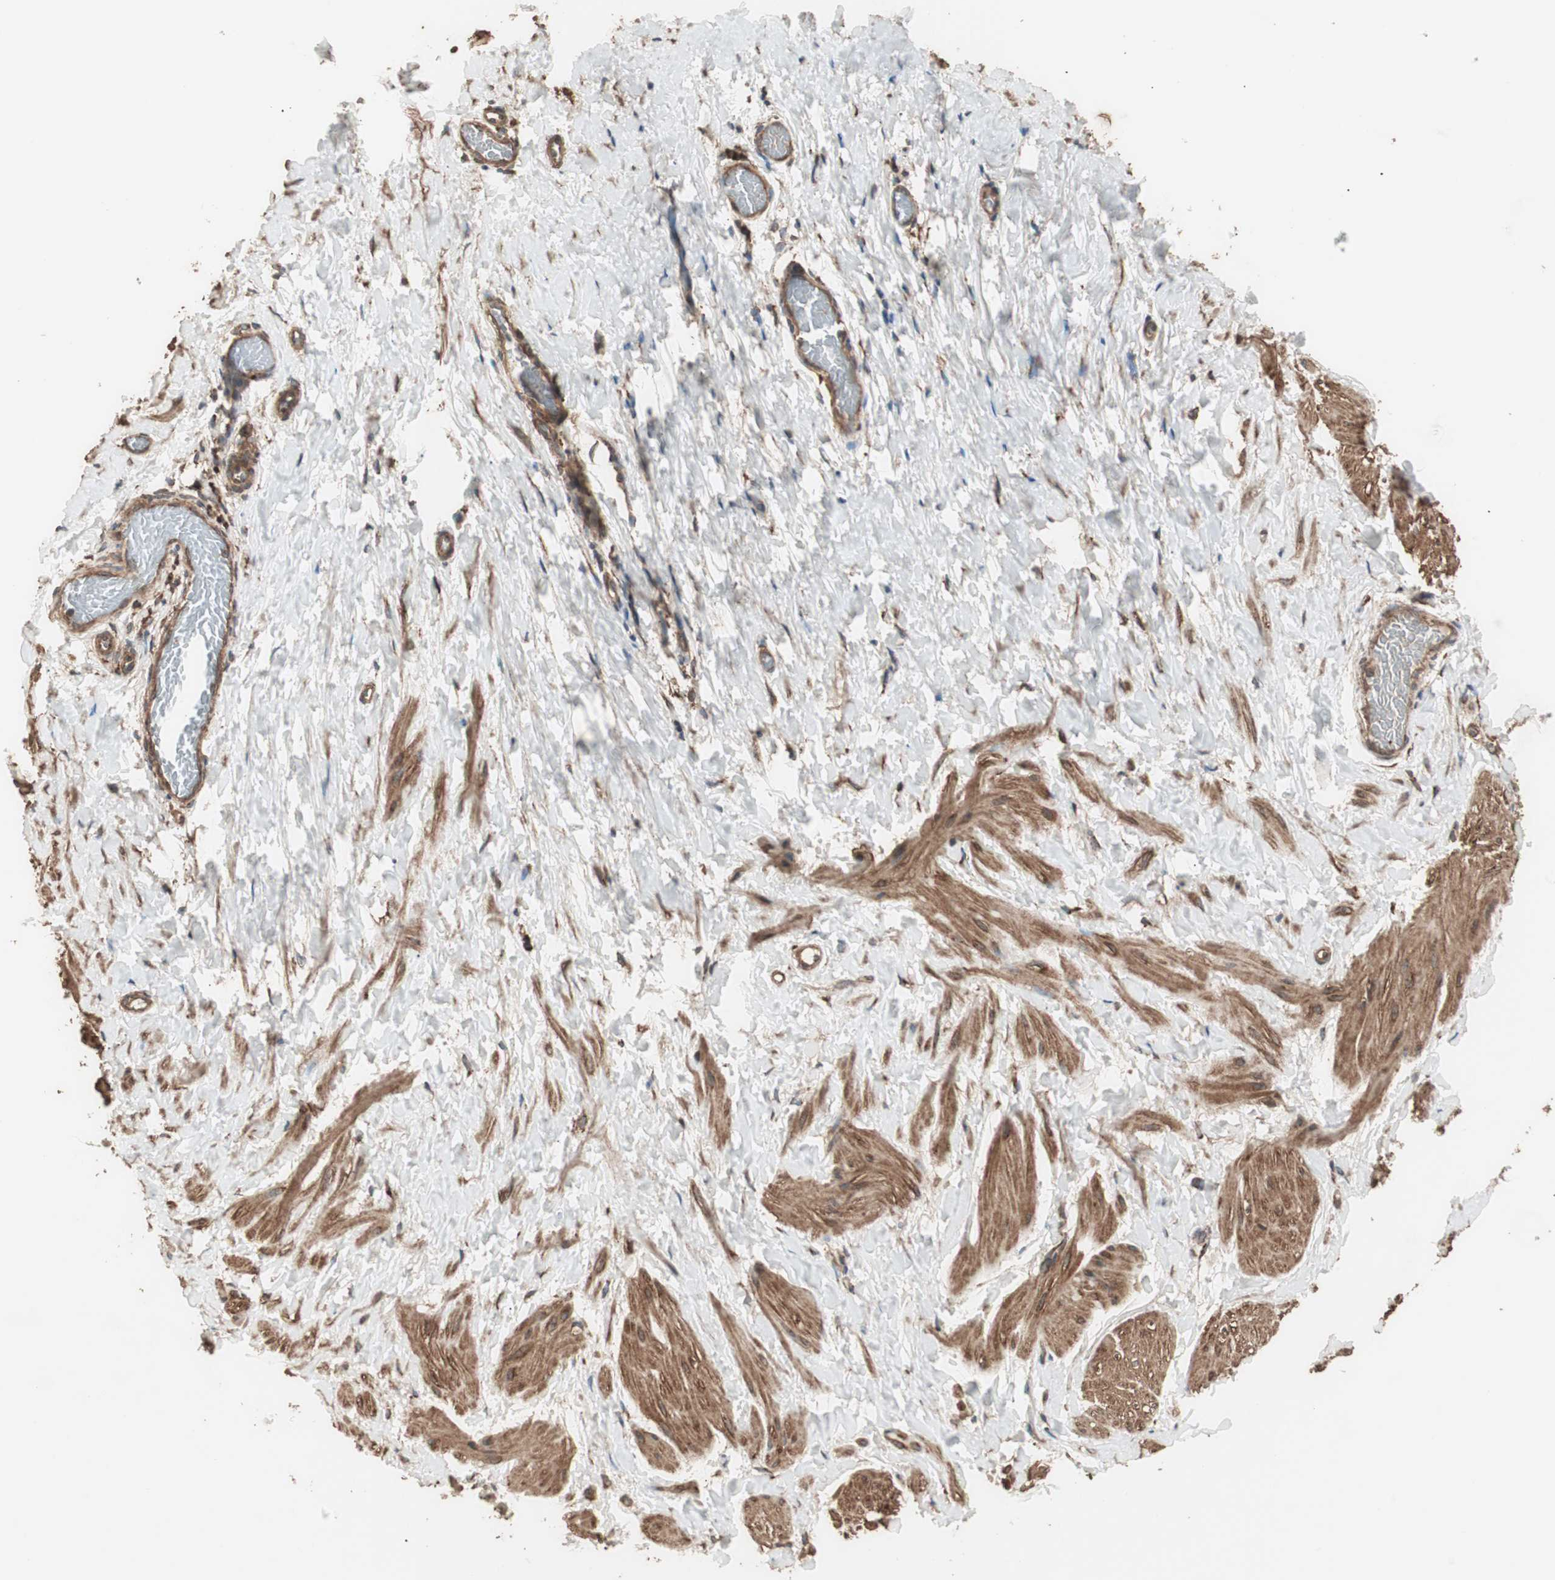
{"staining": {"intensity": "moderate", "quantity": ">75%", "location": "cytoplasmic/membranous"}, "tissue": "smooth muscle", "cell_type": "Smooth muscle cells", "image_type": "normal", "snomed": [{"axis": "morphology", "description": "Normal tissue, NOS"}, {"axis": "topography", "description": "Smooth muscle"}], "caption": "Immunohistochemical staining of normal human smooth muscle exhibits moderate cytoplasmic/membranous protein positivity in about >75% of smooth muscle cells. Nuclei are stained in blue.", "gene": "LZTS1", "patient": {"sex": "male", "age": 16}}